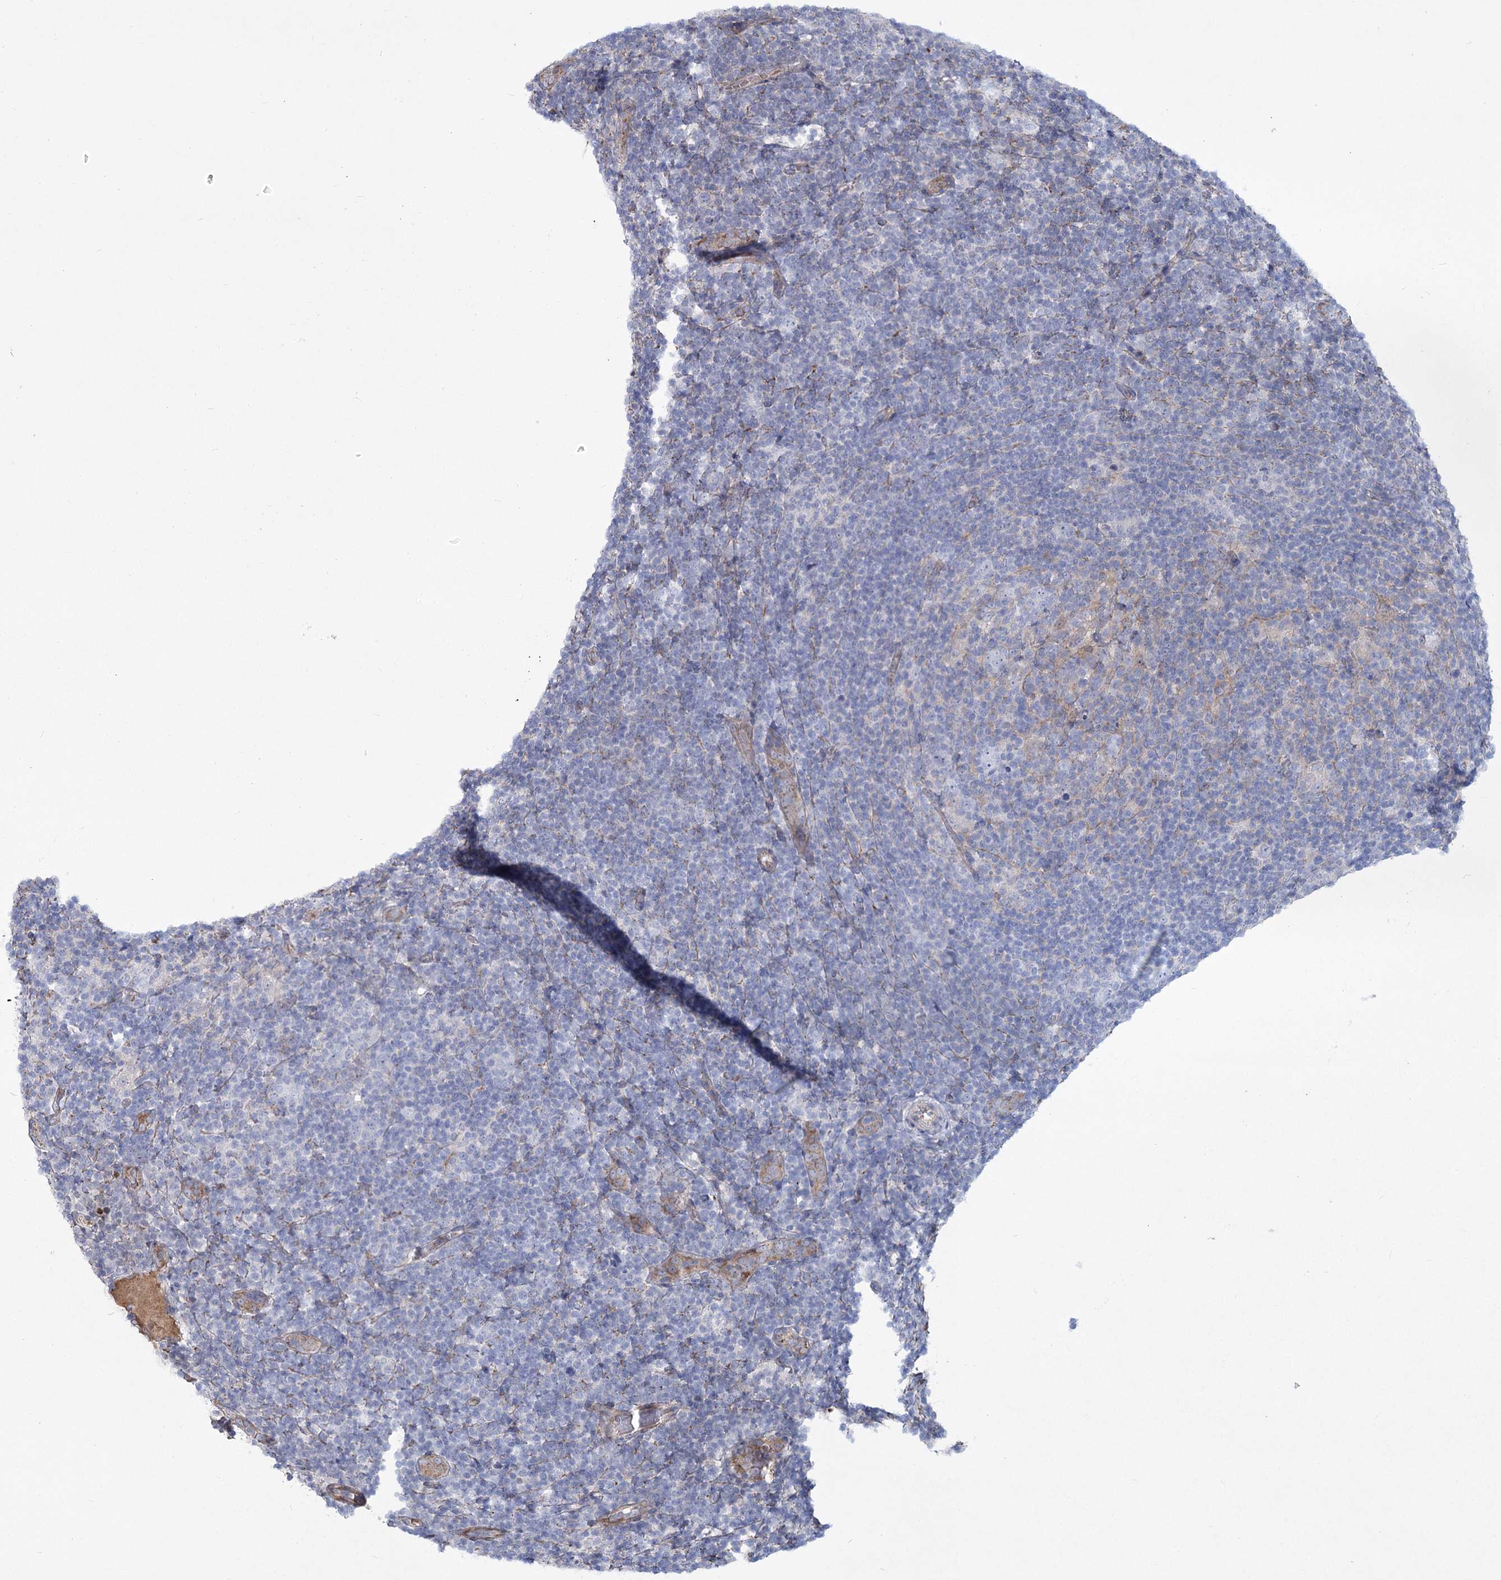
{"staining": {"intensity": "negative", "quantity": "none", "location": "none"}, "tissue": "lymphoma", "cell_type": "Tumor cells", "image_type": "cancer", "snomed": [{"axis": "morphology", "description": "Hodgkin's disease, NOS"}, {"axis": "topography", "description": "Lymph node"}], "caption": "DAB (3,3'-diaminobenzidine) immunohistochemical staining of lymphoma displays no significant expression in tumor cells.", "gene": "ME3", "patient": {"sex": "female", "age": 57}}